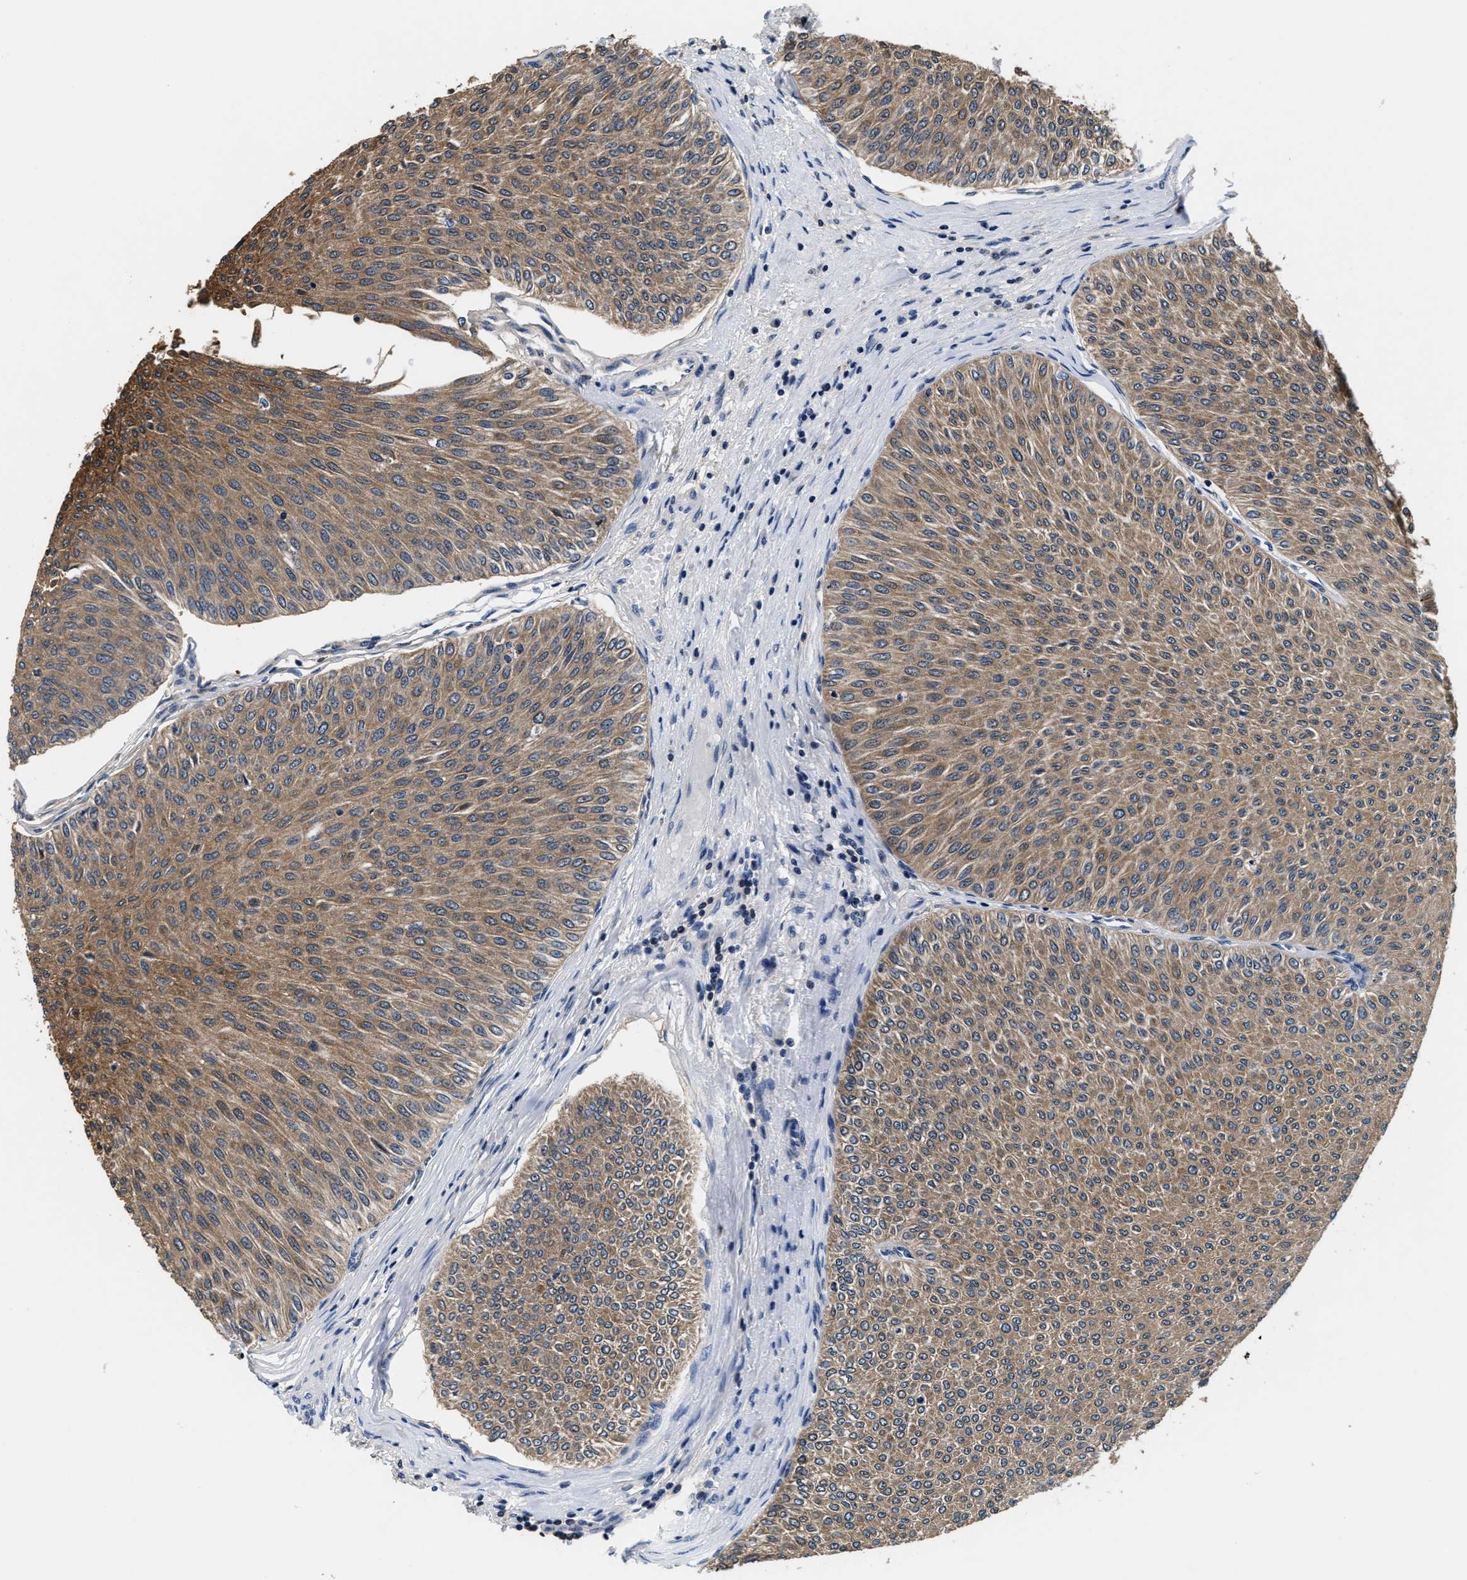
{"staining": {"intensity": "moderate", "quantity": ">75%", "location": "cytoplasmic/membranous"}, "tissue": "urothelial cancer", "cell_type": "Tumor cells", "image_type": "cancer", "snomed": [{"axis": "morphology", "description": "Urothelial carcinoma, Low grade"}, {"axis": "topography", "description": "Urinary bladder"}], "caption": "High-power microscopy captured an immunohistochemistry photomicrograph of urothelial cancer, revealing moderate cytoplasmic/membranous positivity in approximately >75% of tumor cells. The protein is shown in brown color, while the nuclei are stained blue.", "gene": "PHPT1", "patient": {"sex": "male", "age": 78}}